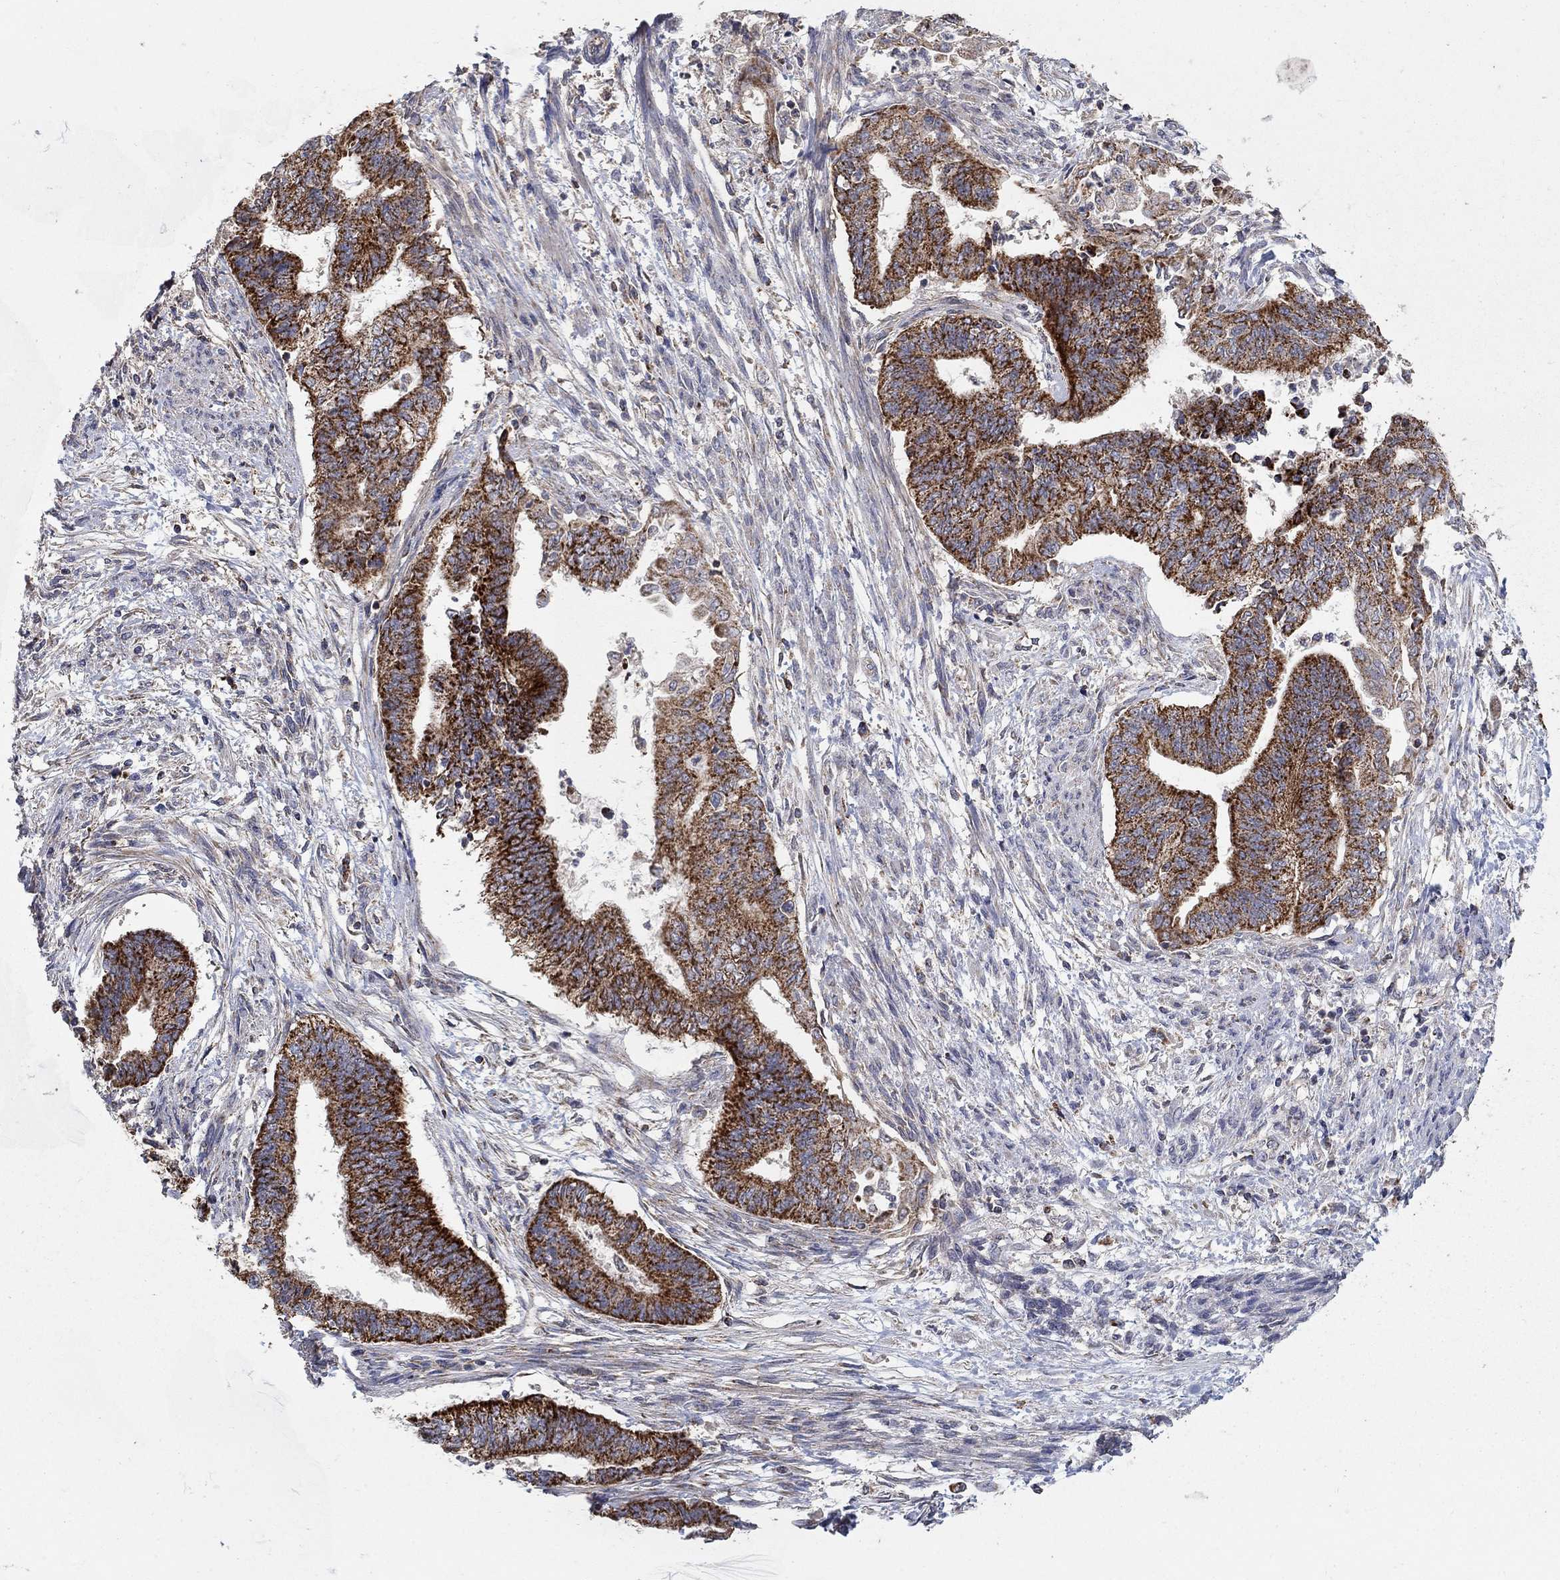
{"staining": {"intensity": "strong", "quantity": ">75%", "location": "cytoplasmic/membranous"}, "tissue": "endometrial cancer", "cell_type": "Tumor cells", "image_type": "cancer", "snomed": [{"axis": "morphology", "description": "Adenocarcinoma, NOS"}, {"axis": "topography", "description": "Endometrium"}], "caption": "A brown stain labels strong cytoplasmic/membranous staining of a protein in endometrial adenocarcinoma tumor cells.", "gene": "GPSM1", "patient": {"sex": "female", "age": 65}}